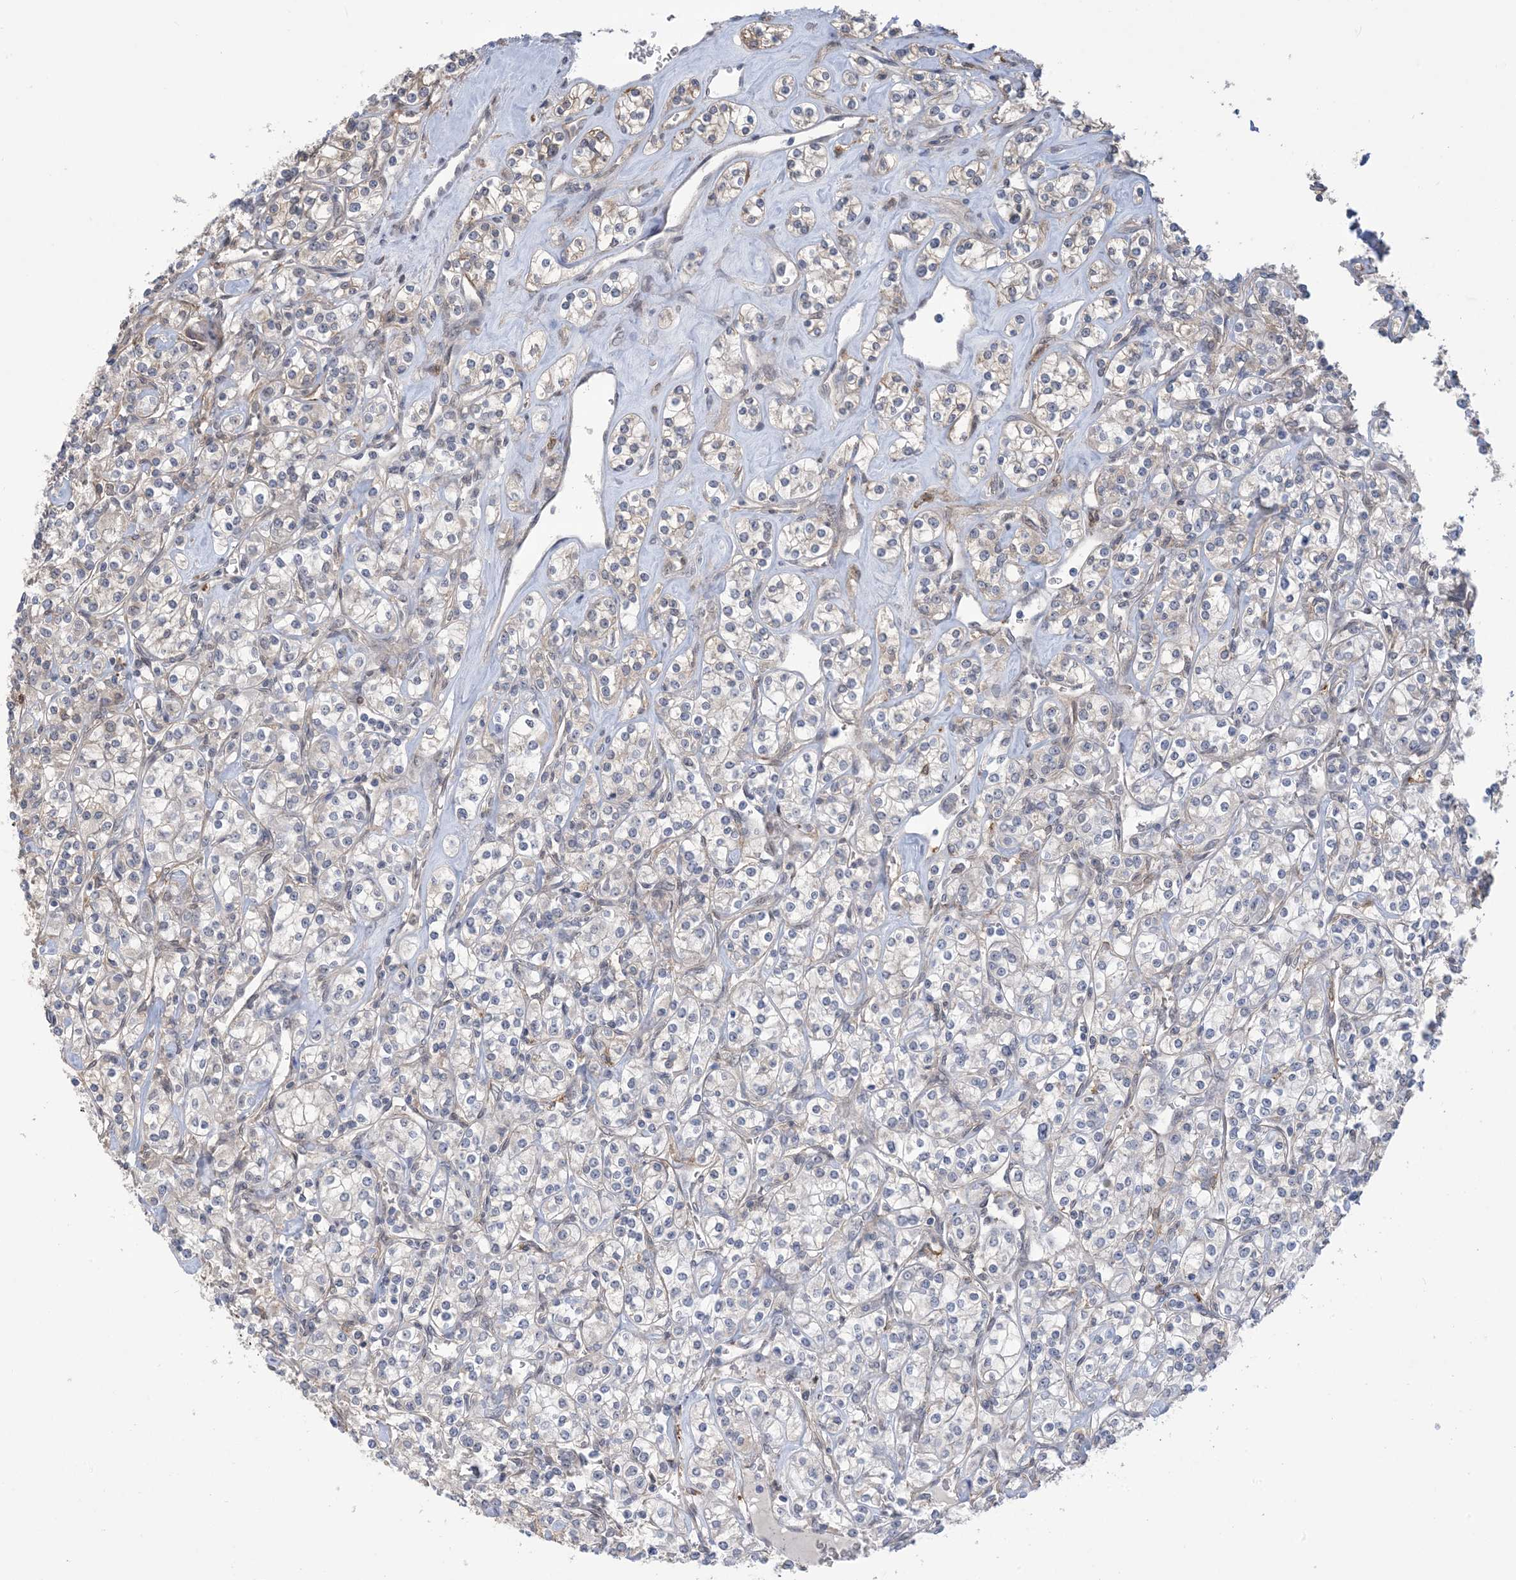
{"staining": {"intensity": "negative", "quantity": "none", "location": "none"}, "tissue": "renal cancer", "cell_type": "Tumor cells", "image_type": "cancer", "snomed": [{"axis": "morphology", "description": "Adenocarcinoma, NOS"}, {"axis": "topography", "description": "Kidney"}], "caption": "Immunohistochemical staining of adenocarcinoma (renal) exhibits no significant staining in tumor cells.", "gene": "ZNF8", "patient": {"sex": "male", "age": 77}}